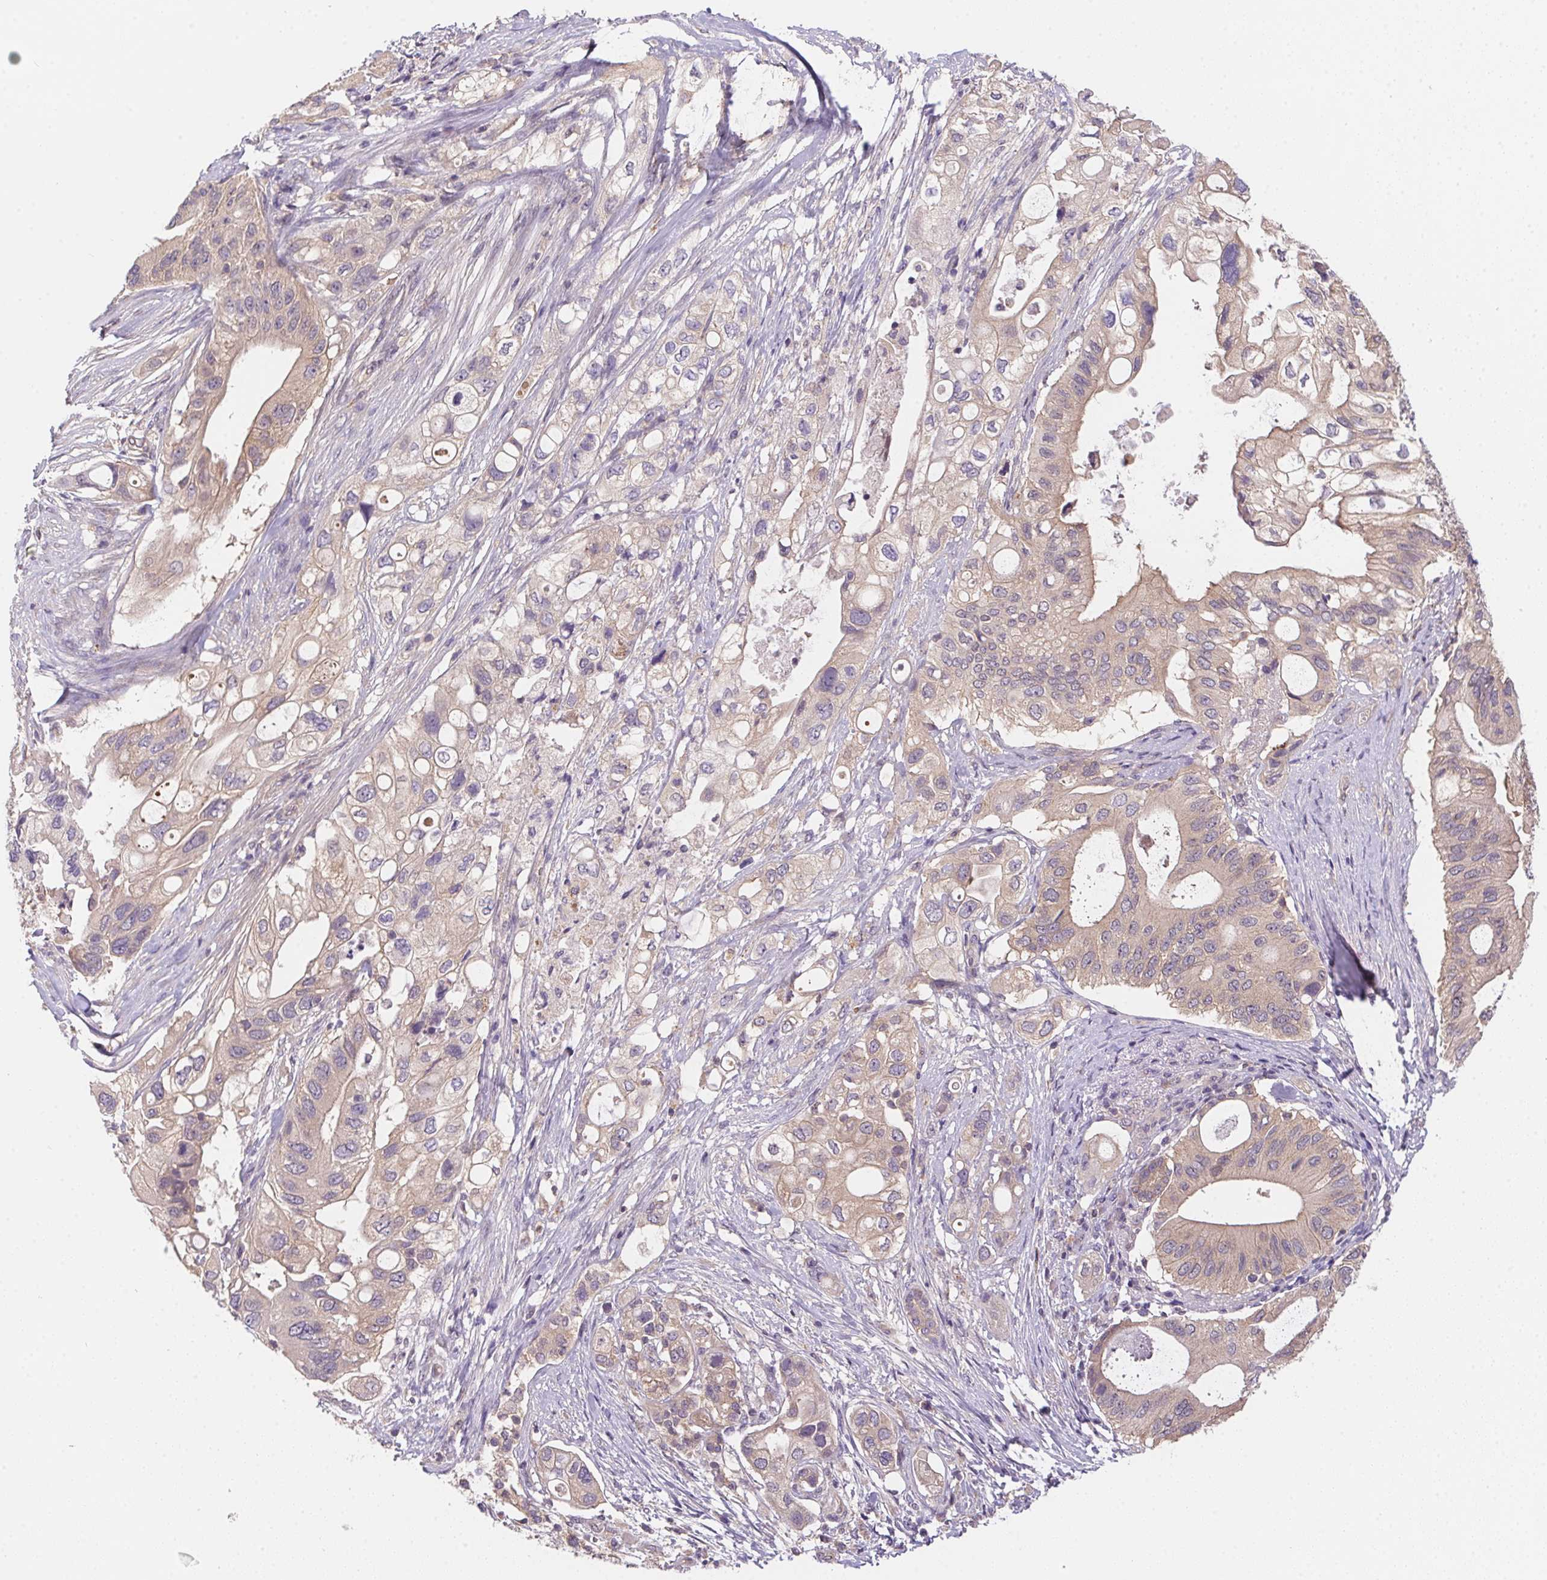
{"staining": {"intensity": "weak", "quantity": "25%-75%", "location": "cytoplasmic/membranous"}, "tissue": "pancreatic cancer", "cell_type": "Tumor cells", "image_type": "cancer", "snomed": [{"axis": "morphology", "description": "Adenocarcinoma, NOS"}, {"axis": "topography", "description": "Pancreas"}], "caption": "Pancreatic adenocarcinoma stained for a protein (brown) demonstrates weak cytoplasmic/membranous positive staining in about 25%-75% of tumor cells.", "gene": "PRKAA1", "patient": {"sex": "female", "age": 72}}